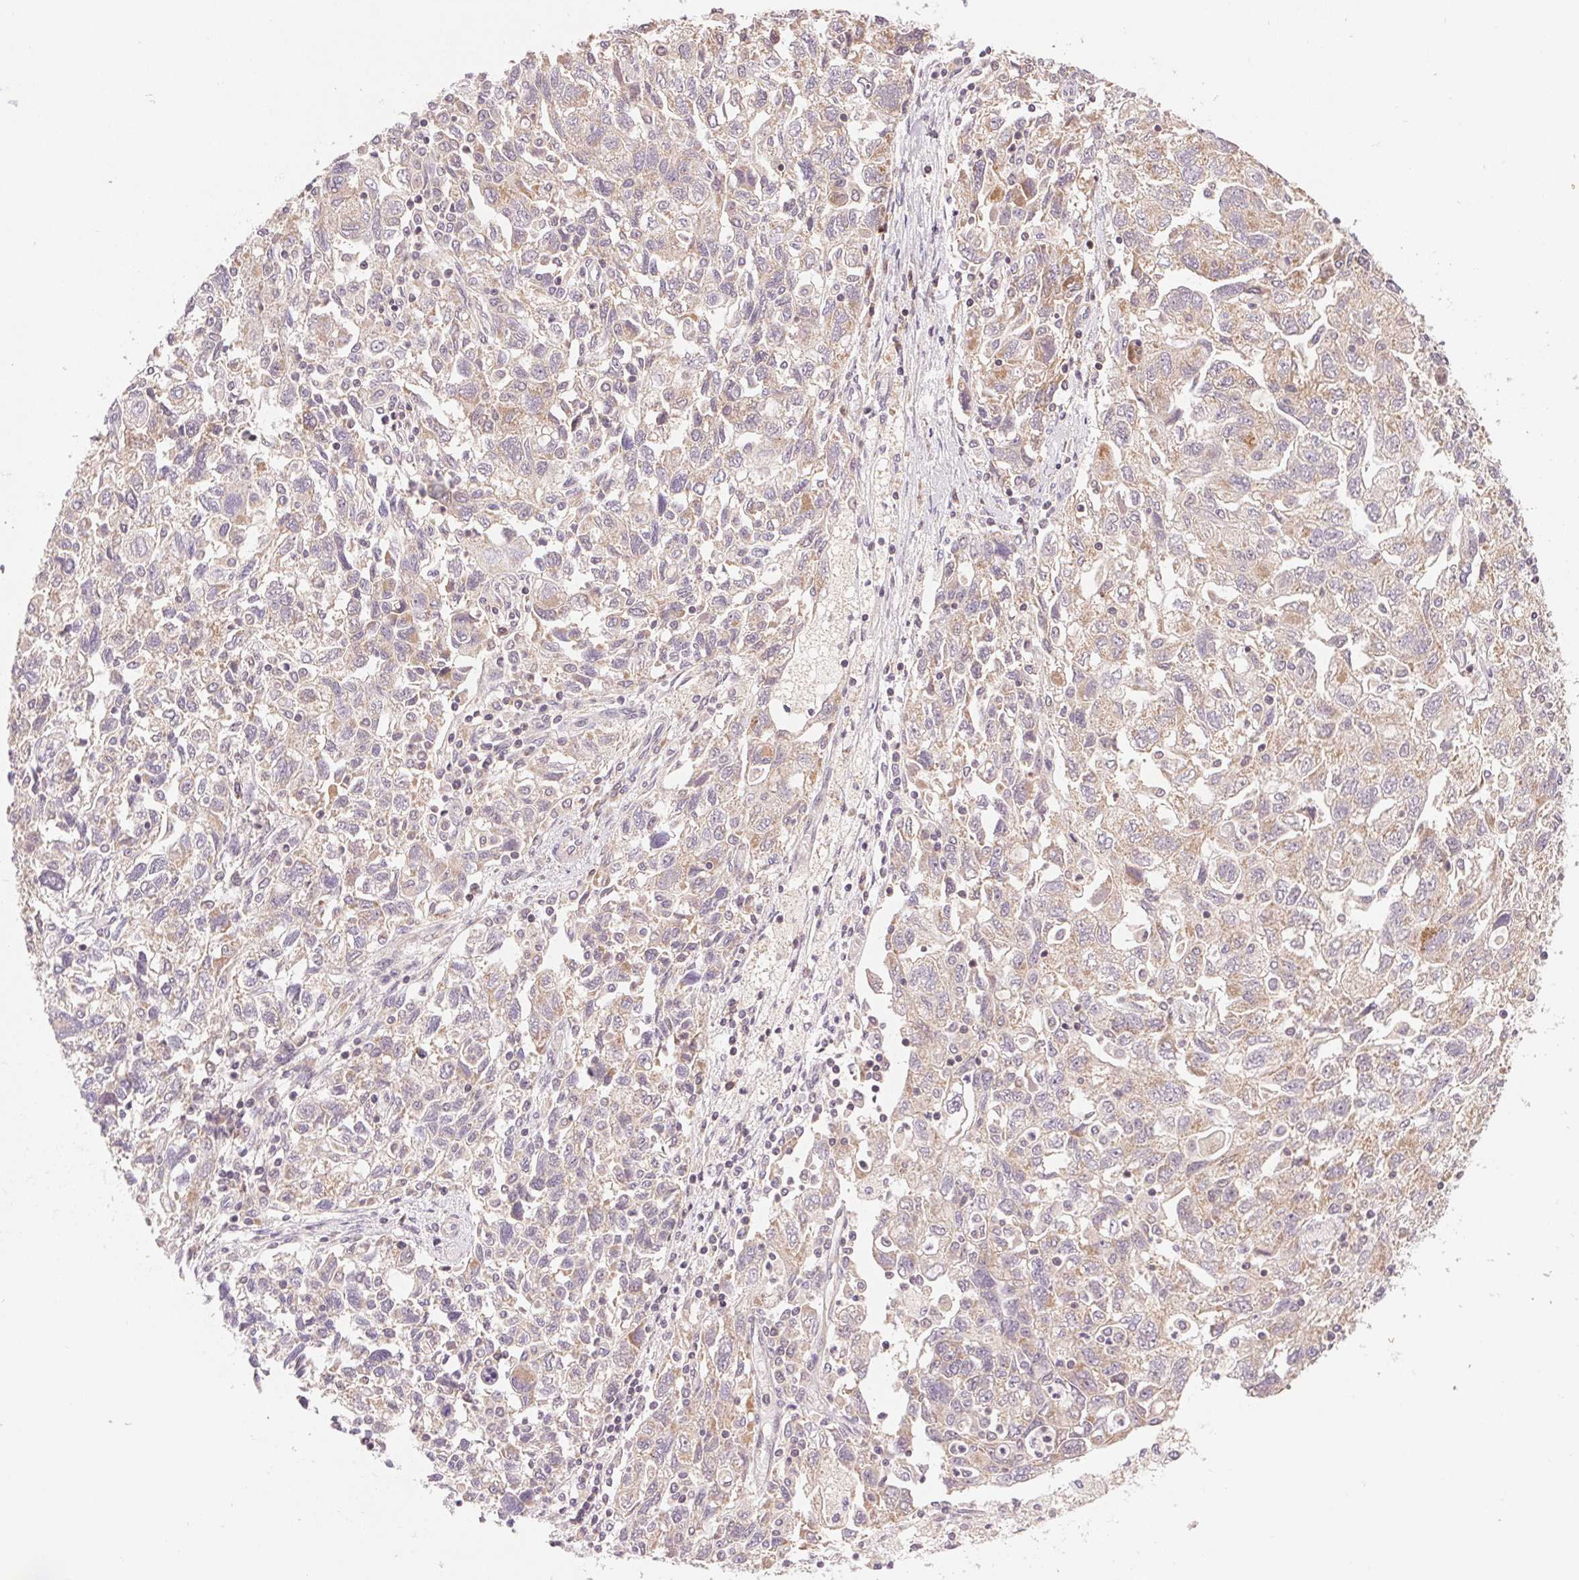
{"staining": {"intensity": "weak", "quantity": "25%-75%", "location": "cytoplasmic/membranous"}, "tissue": "ovarian cancer", "cell_type": "Tumor cells", "image_type": "cancer", "snomed": [{"axis": "morphology", "description": "Carcinoma, NOS"}, {"axis": "morphology", "description": "Cystadenocarcinoma, serous, NOS"}, {"axis": "topography", "description": "Ovary"}], "caption": "A histopathology image of human ovarian cancer stained for a protein displays weak cytoplasmic/membranous brown staining in tumor cells.", "gene": "BNIP5", "patient": {"sex": "female", "age": 69}}